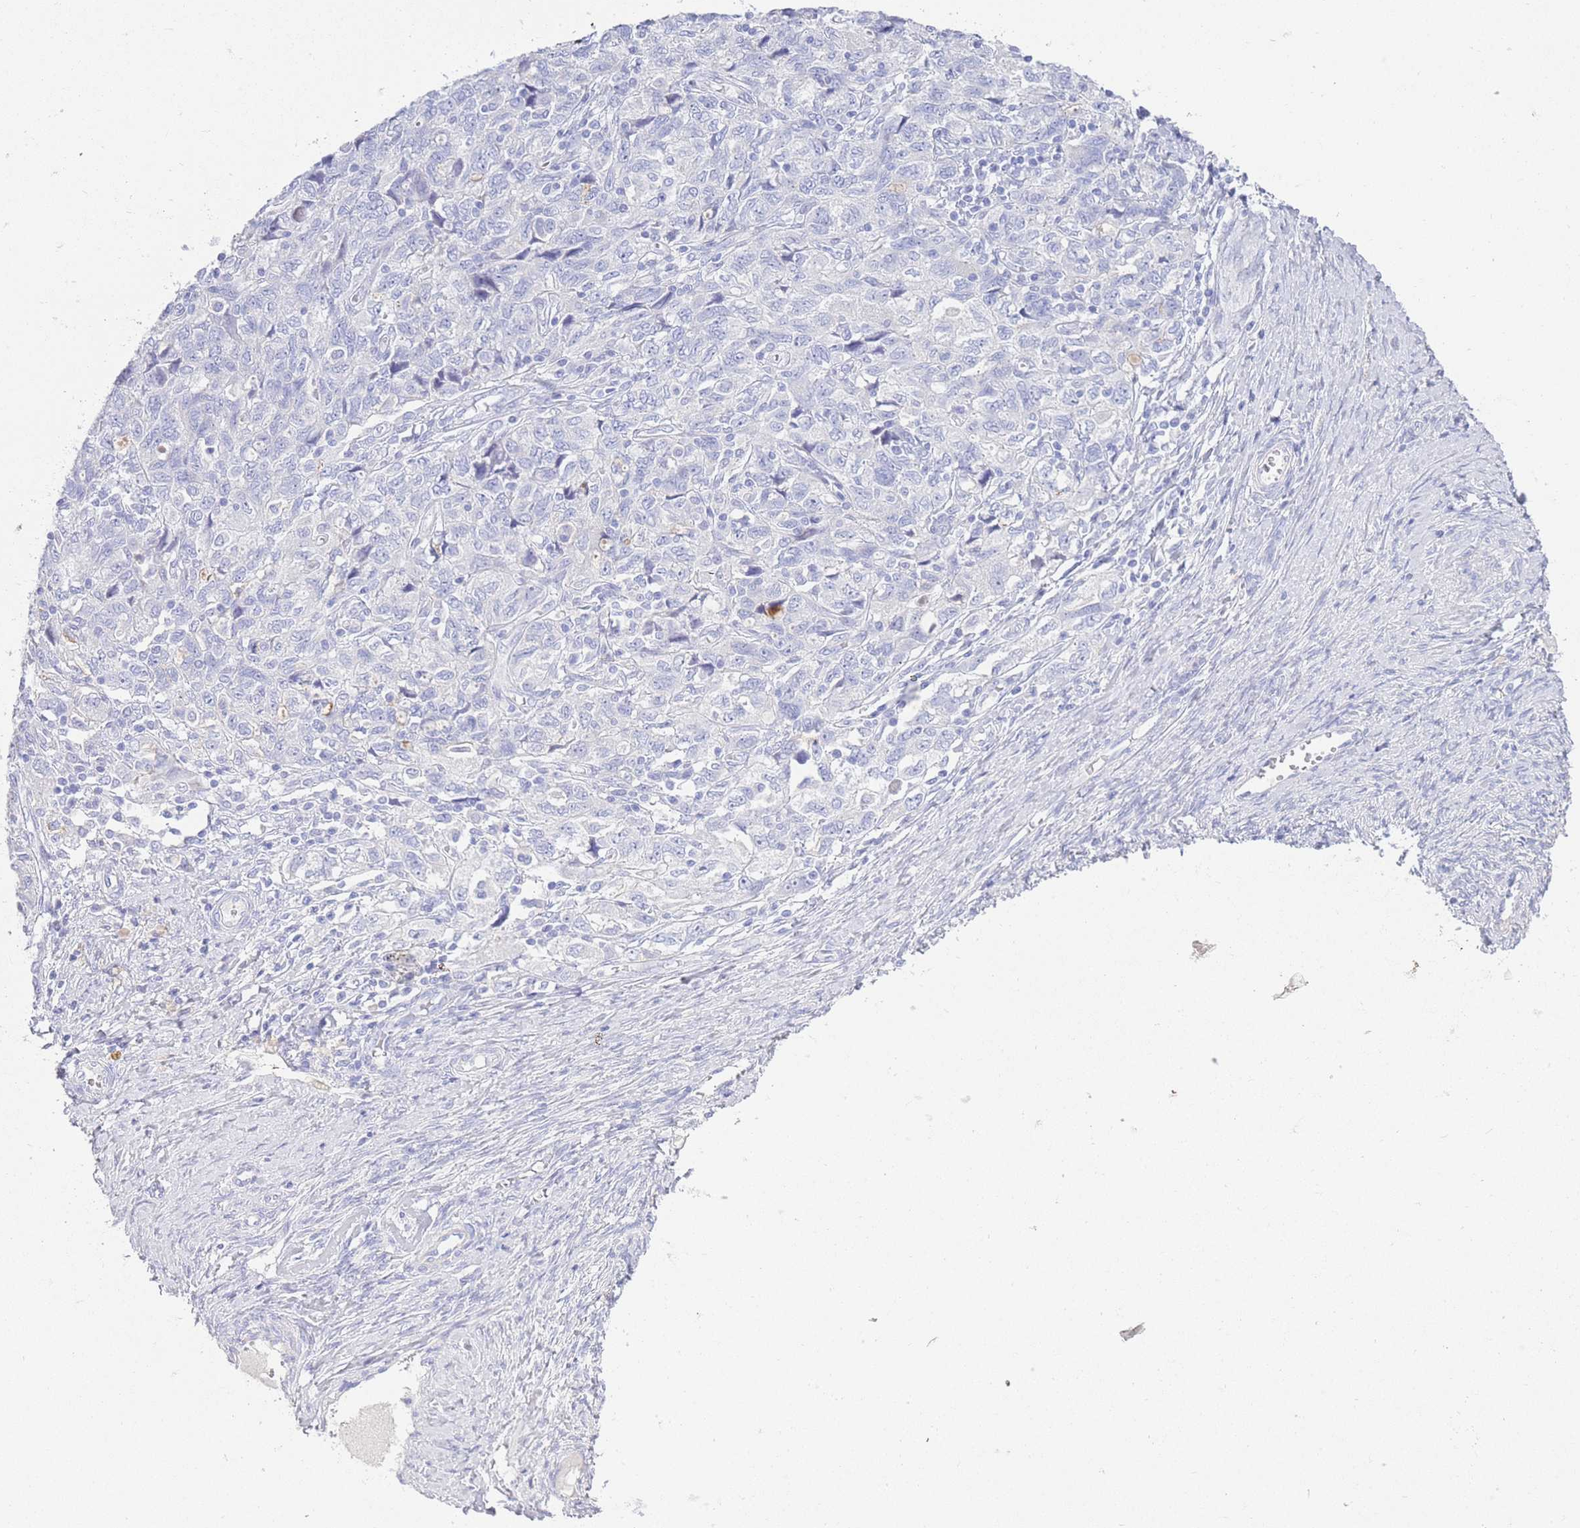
{"staining": {"intensity": "negative", "quantity": "none", "location": "none"}, "tissue": "ovarian cancer", "cell_type": "Tumor cells", "image_type": "cancer", "snomed": [{"axis": "morphology", "description": "Carcinoma, NOS"}, {"axis": "morphology", "description": "Cystadenocarcinoma, serous, NOS"}, {"axis": "topography", "description": "Ovary"}], "caption": "Immunohistochemical staining of ovarian cancer (serous cystadenocarcinoma) shows no significant positivity in tumor cells.", "gene": "LRRC37A", "patient": {"sex": "female", "age": 69}}